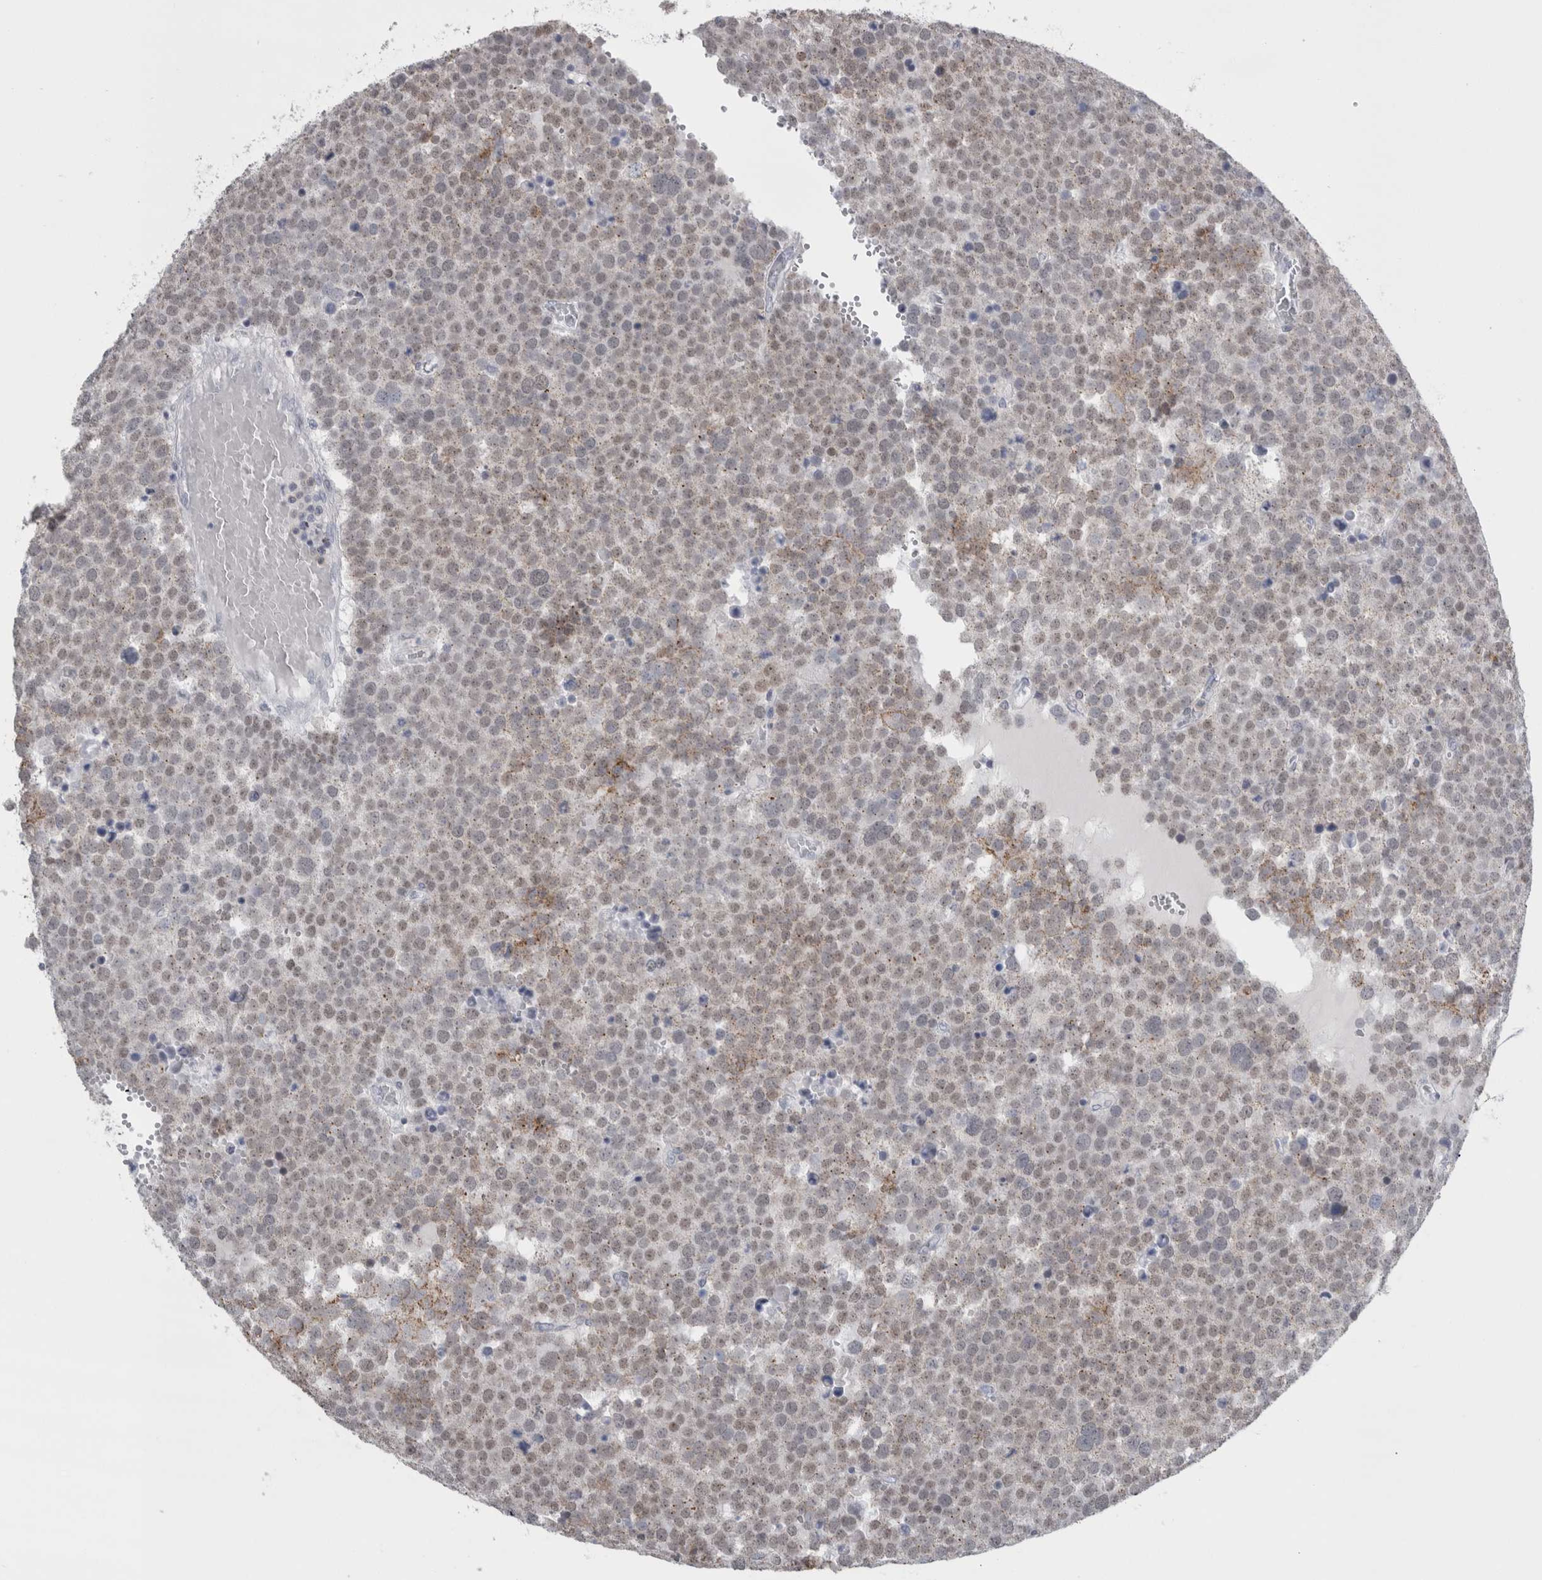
{"staining": {"intensity": "negative", "quantity": "none", "location": "none"}, "tissue": "testis cancer", "cell_type": "Tumor cells", "image_type": "cancer", "snomed": [{"axis": "morphology", "description": "Seminoma, NOS"}, {"axis": "topography", "description": "Testis"}], "caption": "Immunohistochemical staining of seminoma (testis) demonstrates no significant positivity in tumor cells. (Stains: DAB IHC with hematoxylin counter stain, Microscopy: brightfield microscopy at high magnification).", "gene": "PLIN1", "patient": {"sex": "male", "age": 71}}